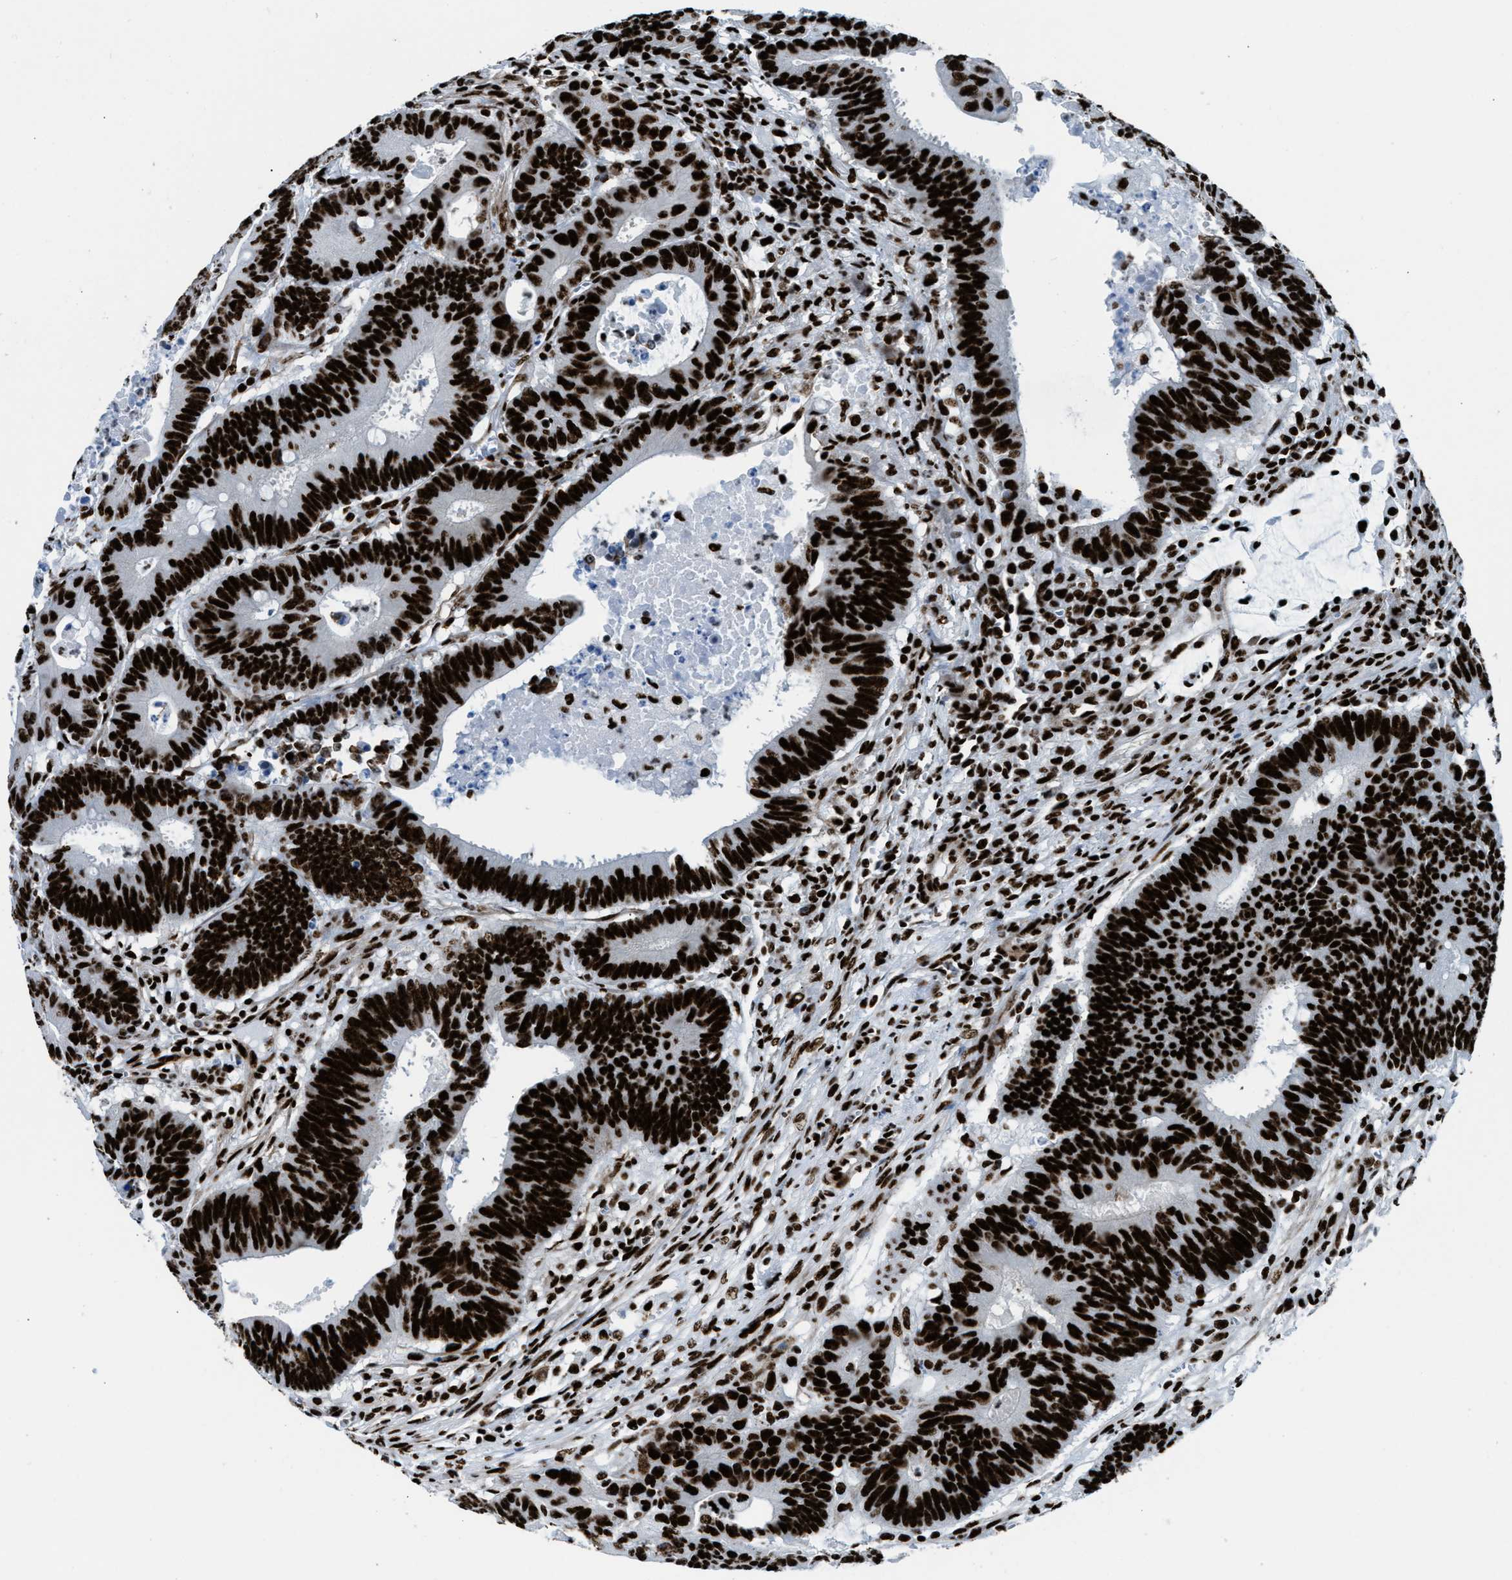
{"staining": {"intensity": "strong", "quantity": ">75%", "location": "nuclear"}, "tissue": "colorectal cancer", "cell_type": "Tumor cells", "image_type": "cancer", "snomed": [{"axis": "morphology", "description": "Adenocarcinoma, NOS"}, {"axis": "topography", "description": "Colon"}], "caption": "Colorectal cancer was stained to show a protein in brown. There is high levels of strong nuclear positivity in approximately >75% of tumor cells.", "gene": "NONO", "patient": {"sex": "male", "age": 45}}